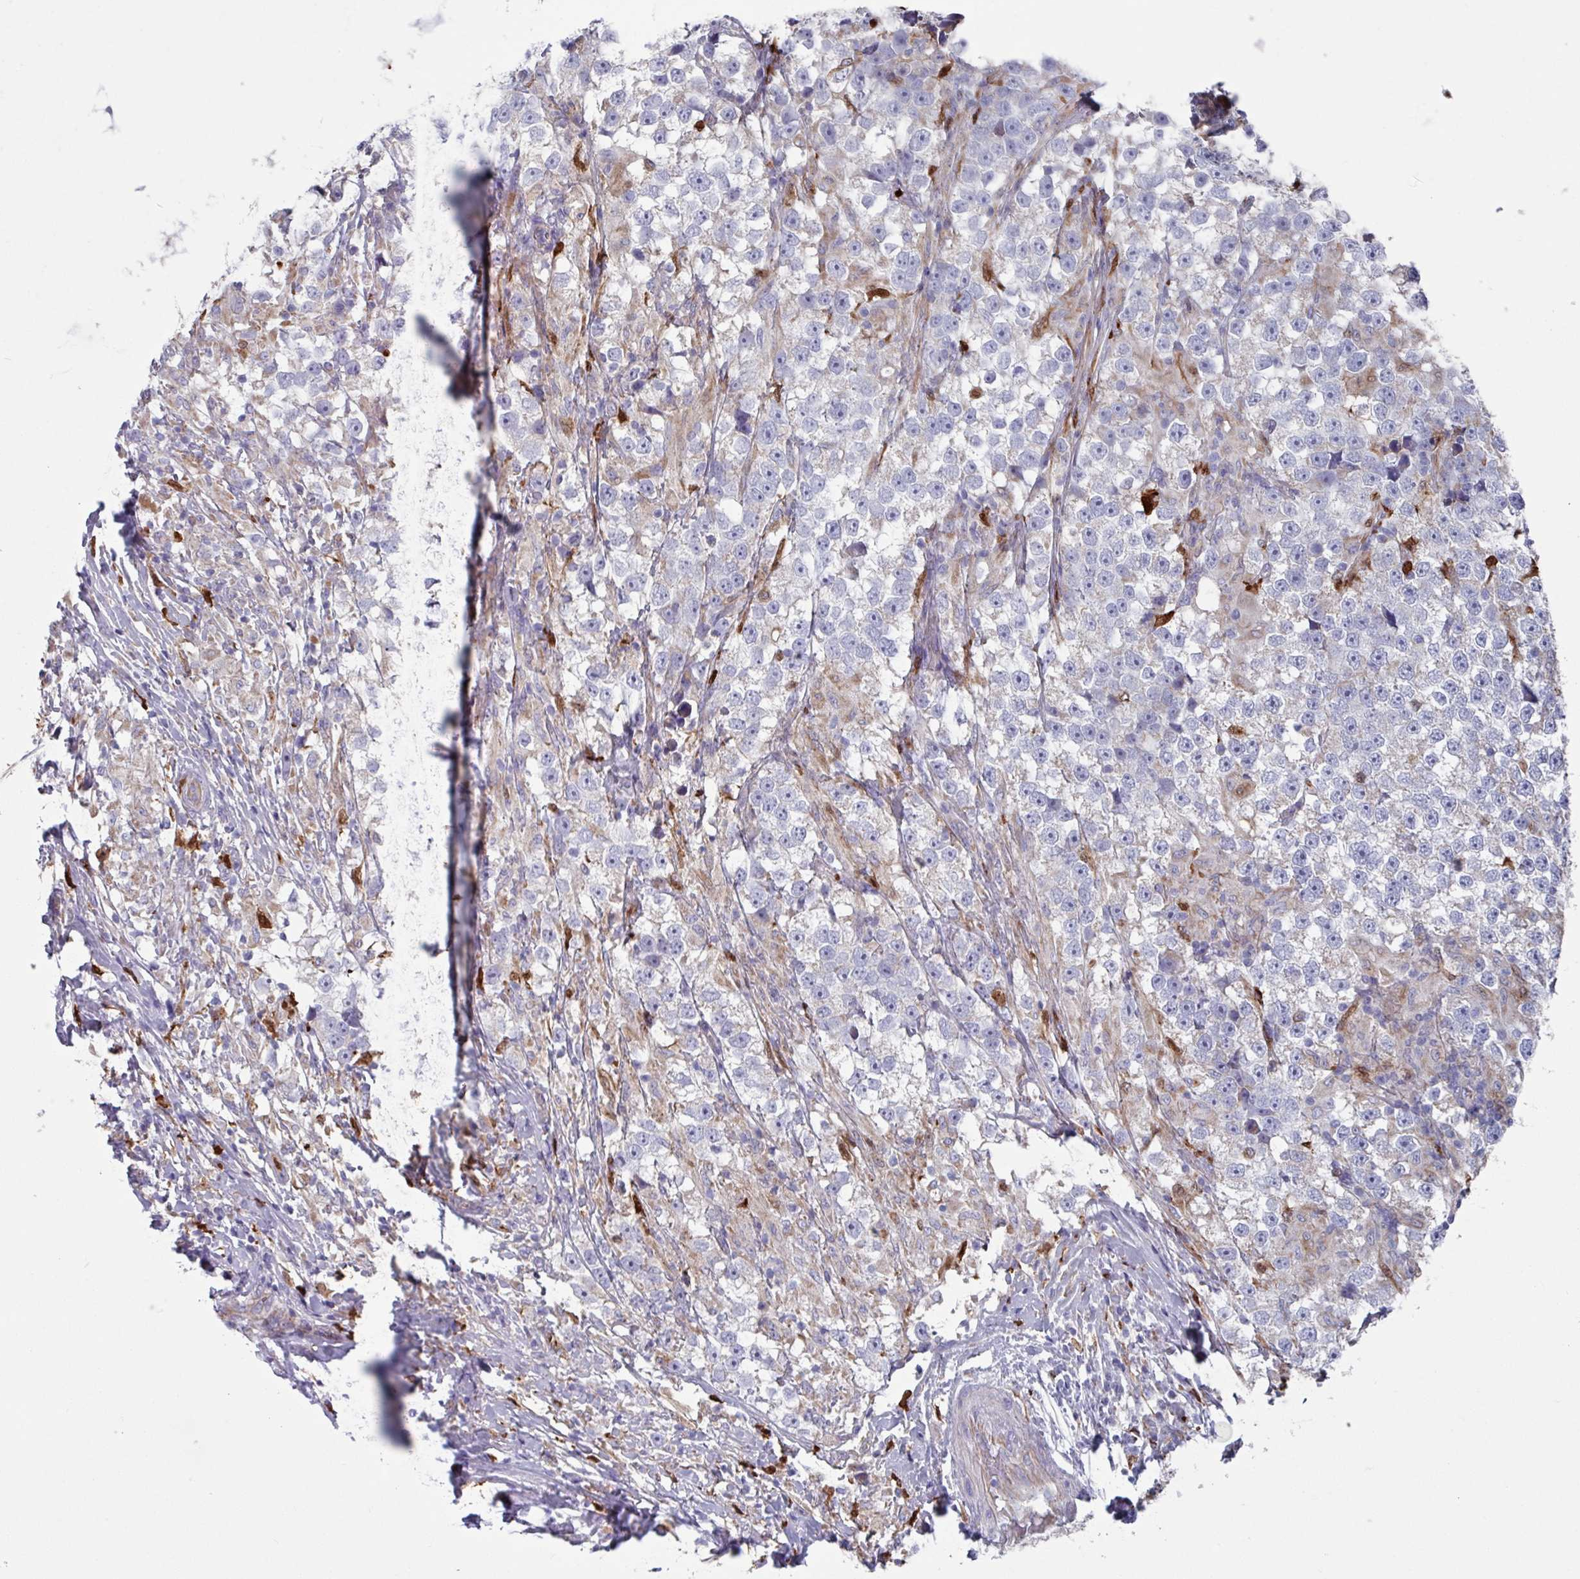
{"staining": {"intensity": "negative", "quantity": "none", "location": "none"}, "tissue": "testis cancer", "cell_type": "Tumor cells", "image_type": "cancer", "snomed": [{"axis": "morphology", "description": "Seminoma, NOS"}, {"axis": "topography", "description": "Testis"}], "caption": "This is an IHC image of seminoma (testis). There is no positivity in tumor cells.", "gene": "UQCC2", "patient": {"sex": "male", "age": 46}}